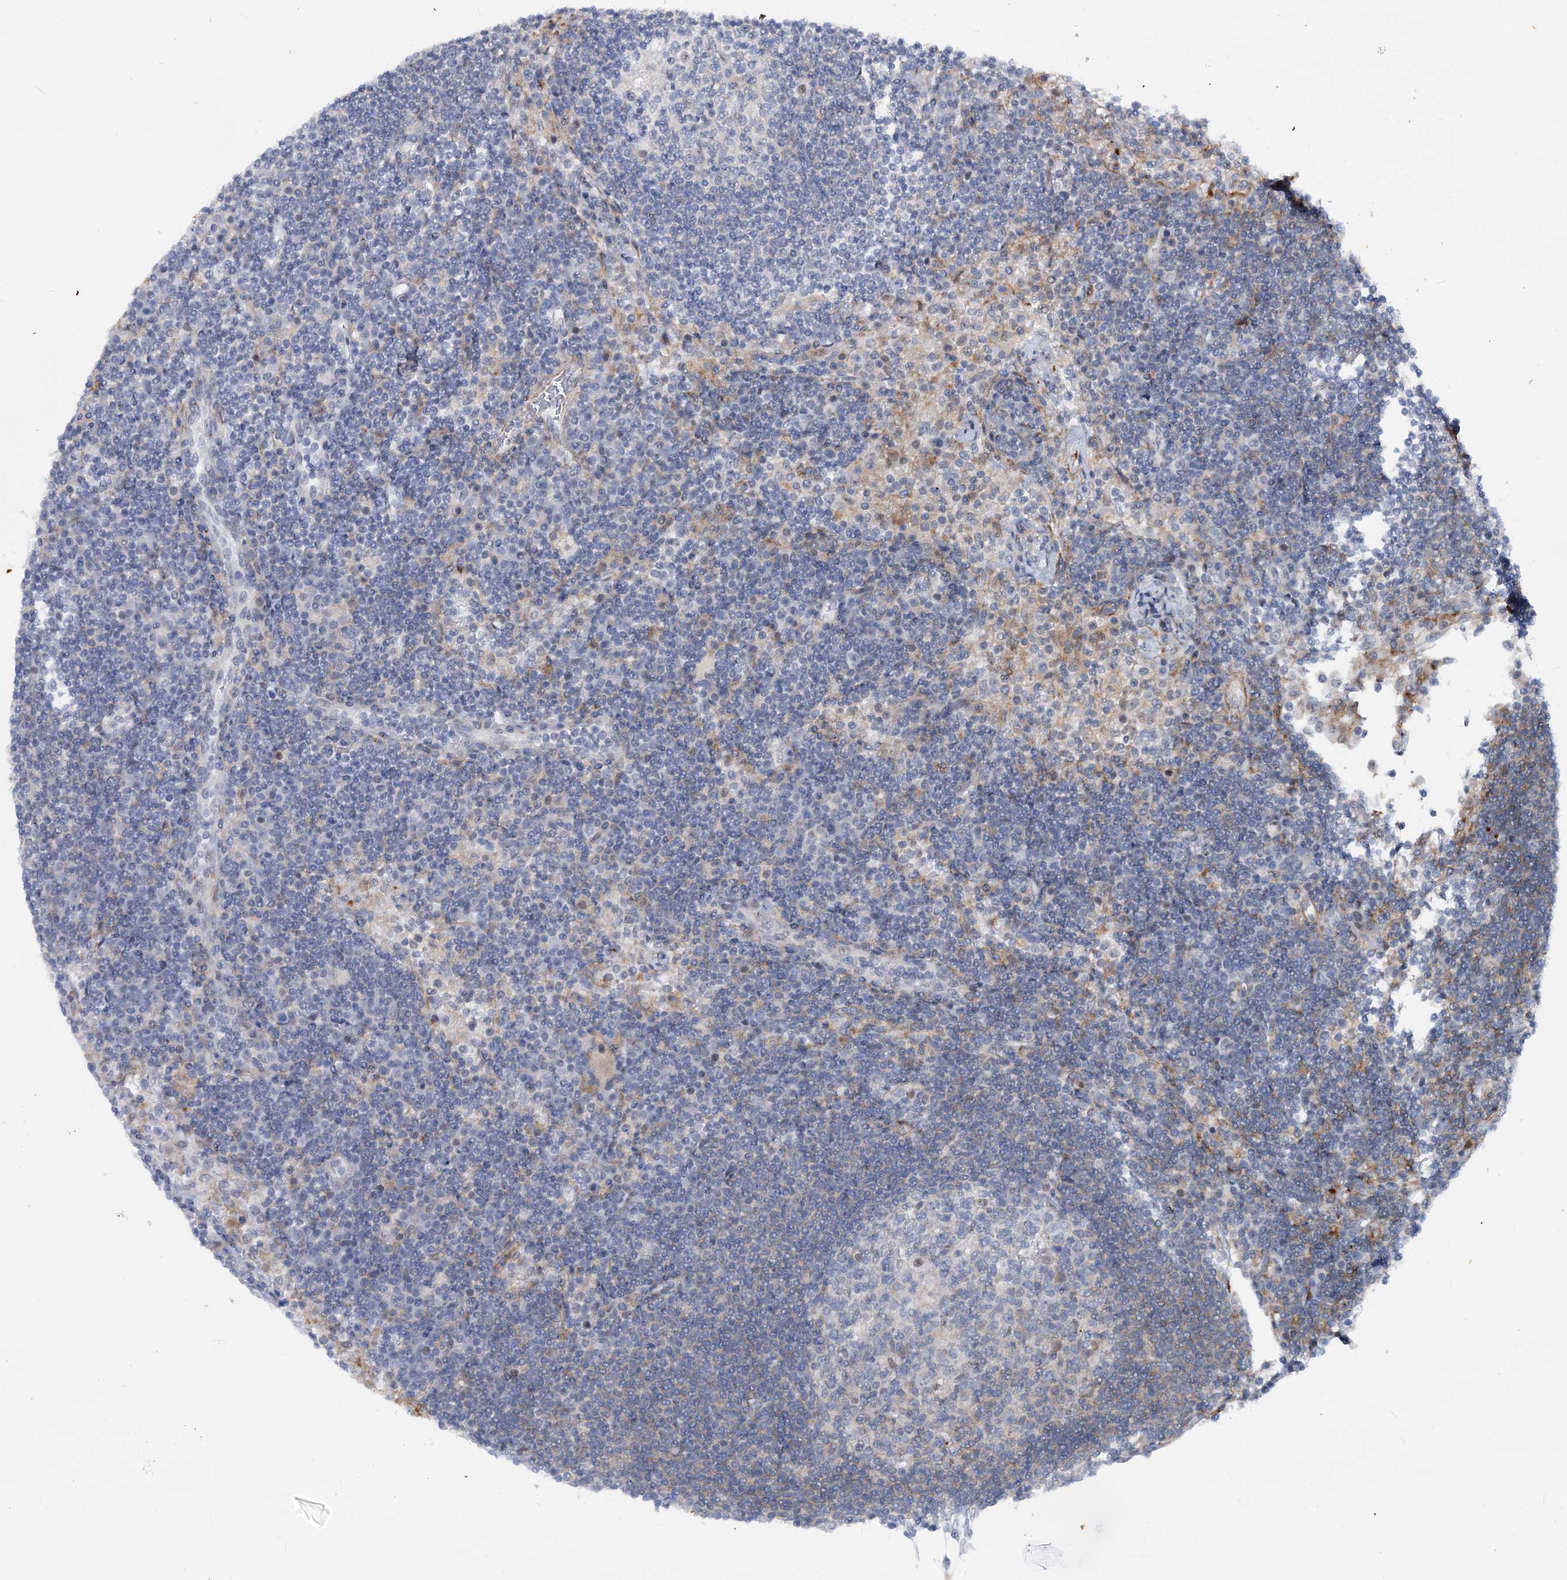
{"staining": {"intensity": "negative", "quantity": "none", "location": "none"}, "tissue": "lymph node", "cell_type": "Germinal center cells", "image_type": "normal", "snomed": [{"axis": "morphology", "description": "Normal tissue, NOS"}, {"axis": "topography", "description": "Lymph node"}], "caption": "A micrograph of lymph node stained for a protein displays no brown staining in germinal center cells. (DAB IHC visualized using brightfield microscopy, high magnification).", "gene": "AGXT2", "patient": {"sex": "female", "age": 53}}